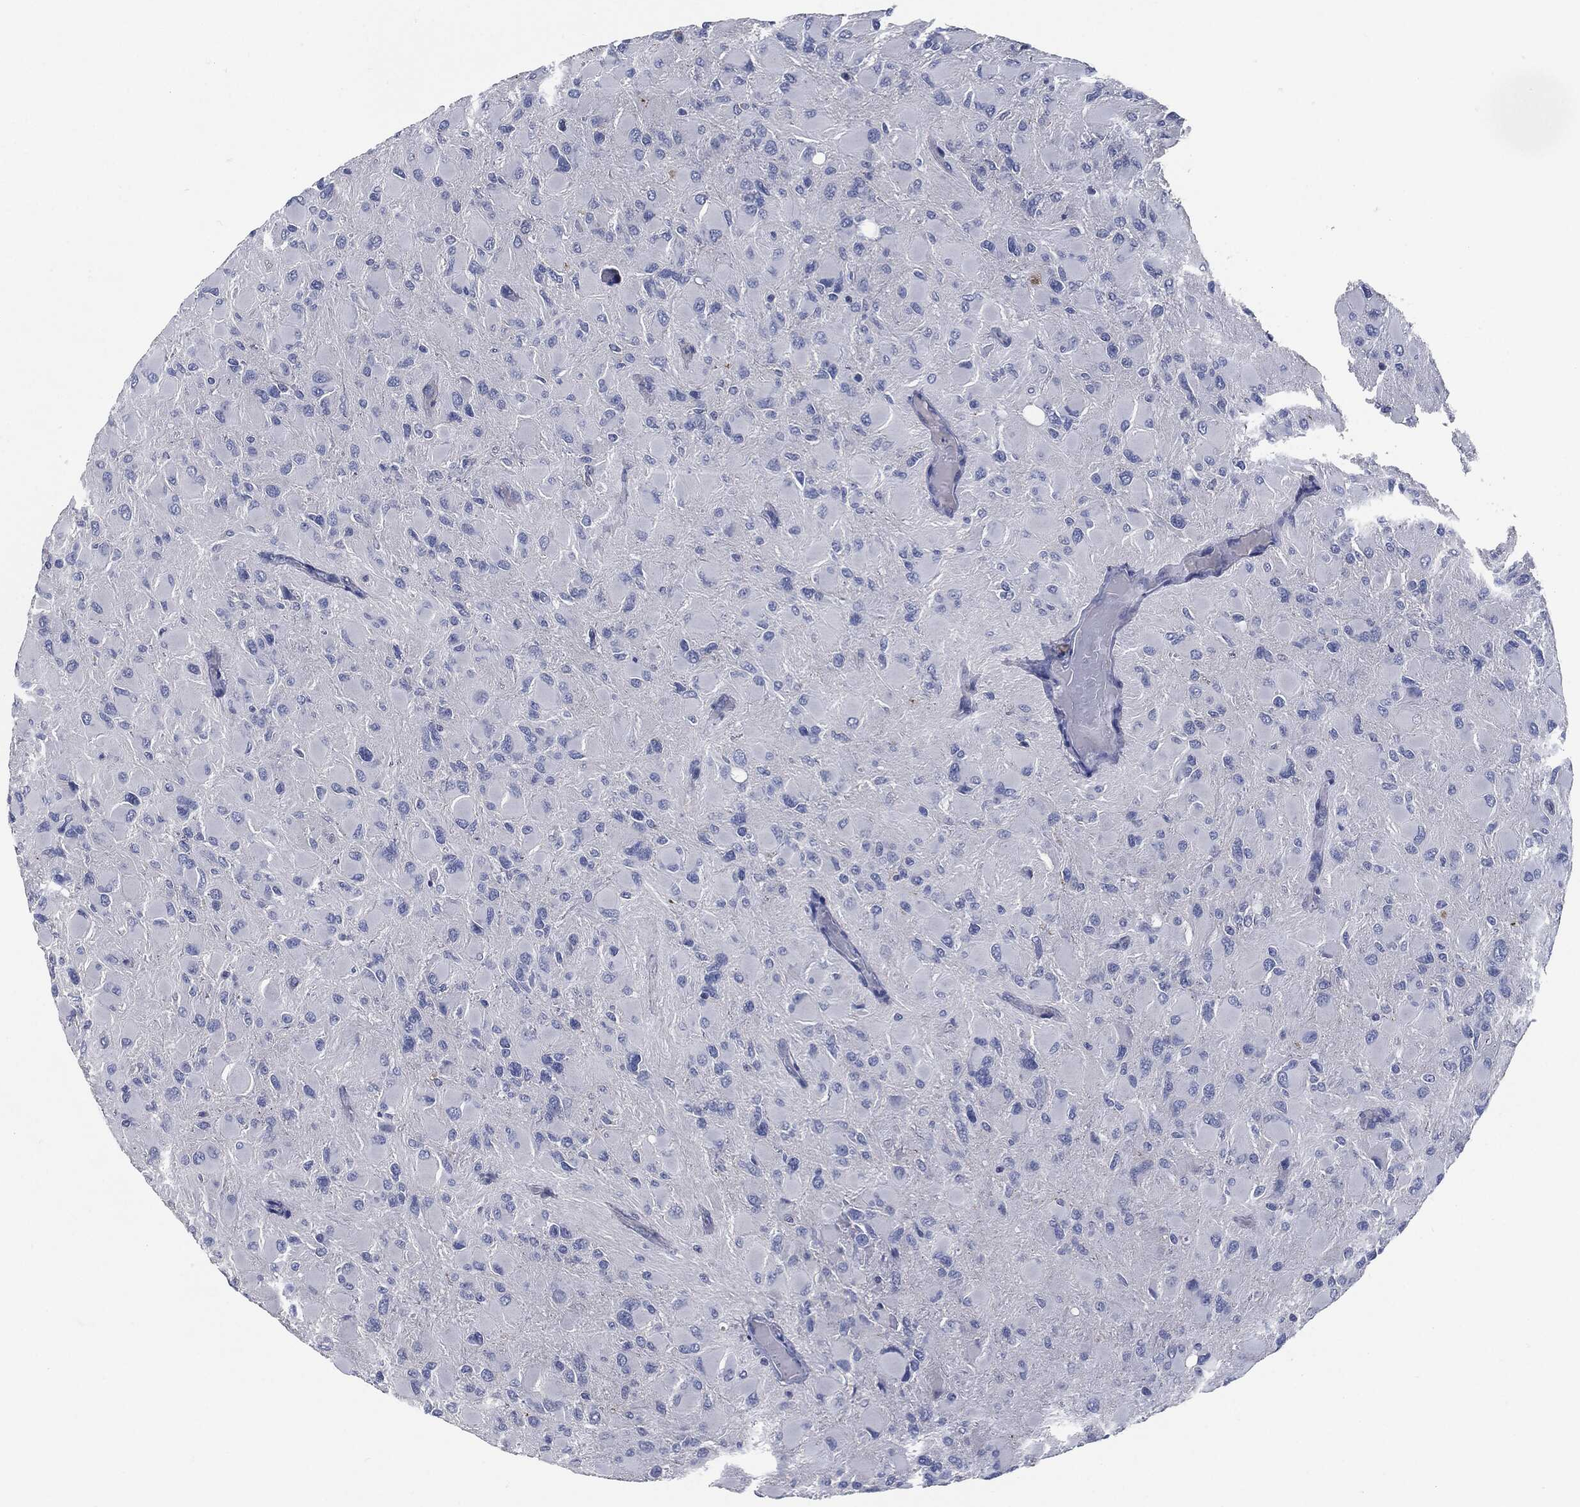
{"staining": {"intensity": "negative", "quantity": "none", "location": "none"}, "tissue": "glioma", "cell_type": "Tumor cells", "image_type": "cancer", "snomed": [{"axis": "morphology", "description": "Glioma, malignant, High grade"}, {"axis": "topography", "description": "Cerebral cortex"}], "caption": "Immunohistochemical staining of glioma demonstrates no significant expression in tumor cells.", "gene": "CD27", "patient": {"sex": "female", "age": 36}}